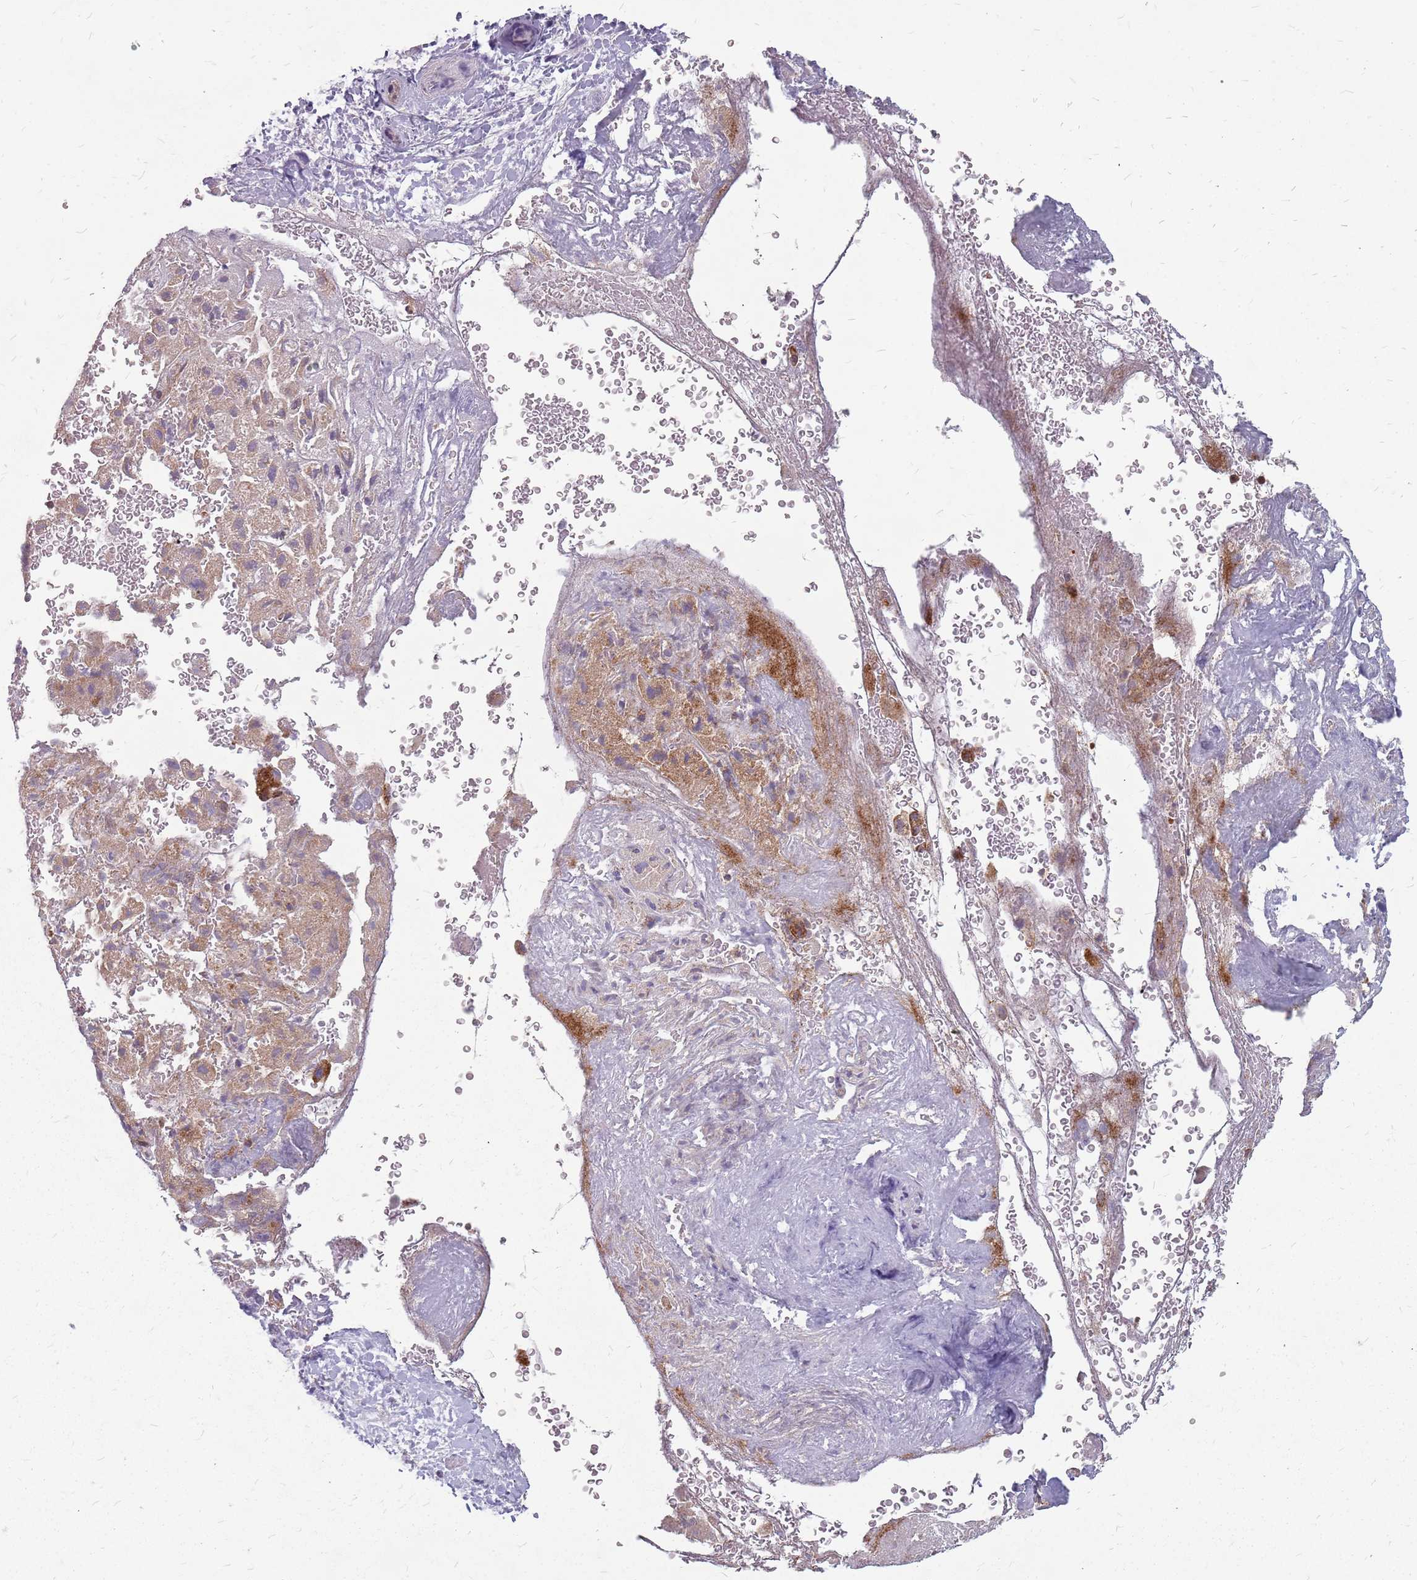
{"staining": {"intensity": "moderate", "quantity": ">75%", "location": "cytoplasmic/membranous"}, "tissue": "liver cancer", "cell_type": "Tumor cells", "image_type": "cancer", "snomed": [{"axis": "morphology", "description": "Cholangiocarcinoma"}, {"axis": "topography", "description": "Liver"}], "caption": "Tumor cells exhibit medium levels of moderate cytoplasmic/membranous staining in about >75% of cells in liver cancer. (DAB (3,3'-diaminobenzidine) IHC, brown staining for protein, blue staining for nuclei).", "gene": "NME4", "patient": {"sex": "female", "age": 52}}